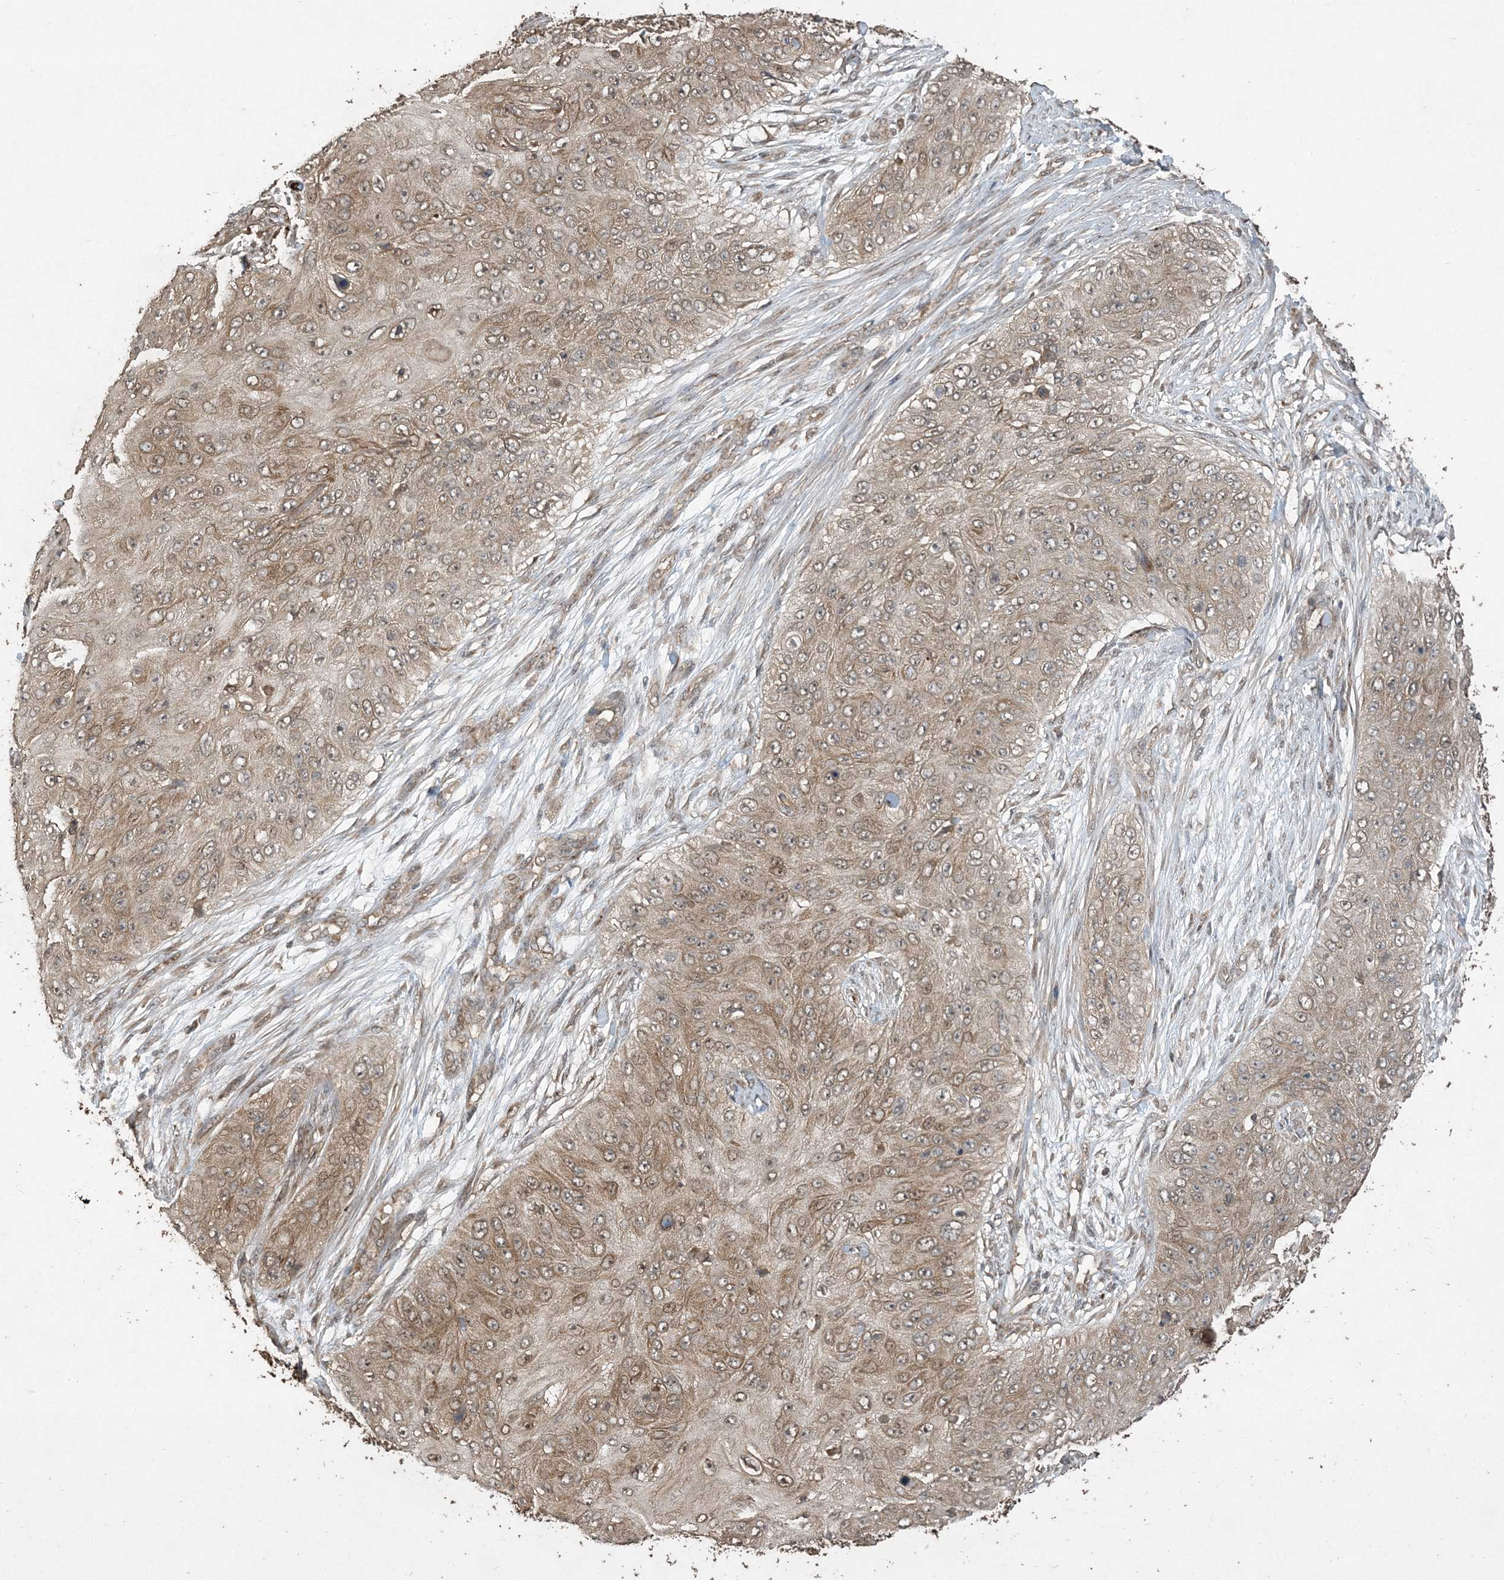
{"staining": {"intensity": "moderate", "quantity": "25%-75%", "location": "cytoplasmic/membranous"}, "tissue": "skin cancer", "cell_type": "Tumor cells", "image_type": "cancer", "snomed": [{"axis": "morphology", "description": "Squamous cell carcinoma, NOS"}, {"axis": "topography", "description": "Skin"}], "caption": "An image showing moderate cytoplasmic/membranous positivity in approximately 25%-75% of tumor cells in squamous cell carcinoma (skin), as visualized by brown immunohistochemical staining.", "gene": "EFCAB8", "patient": {"sex": "female", "age": 80}}